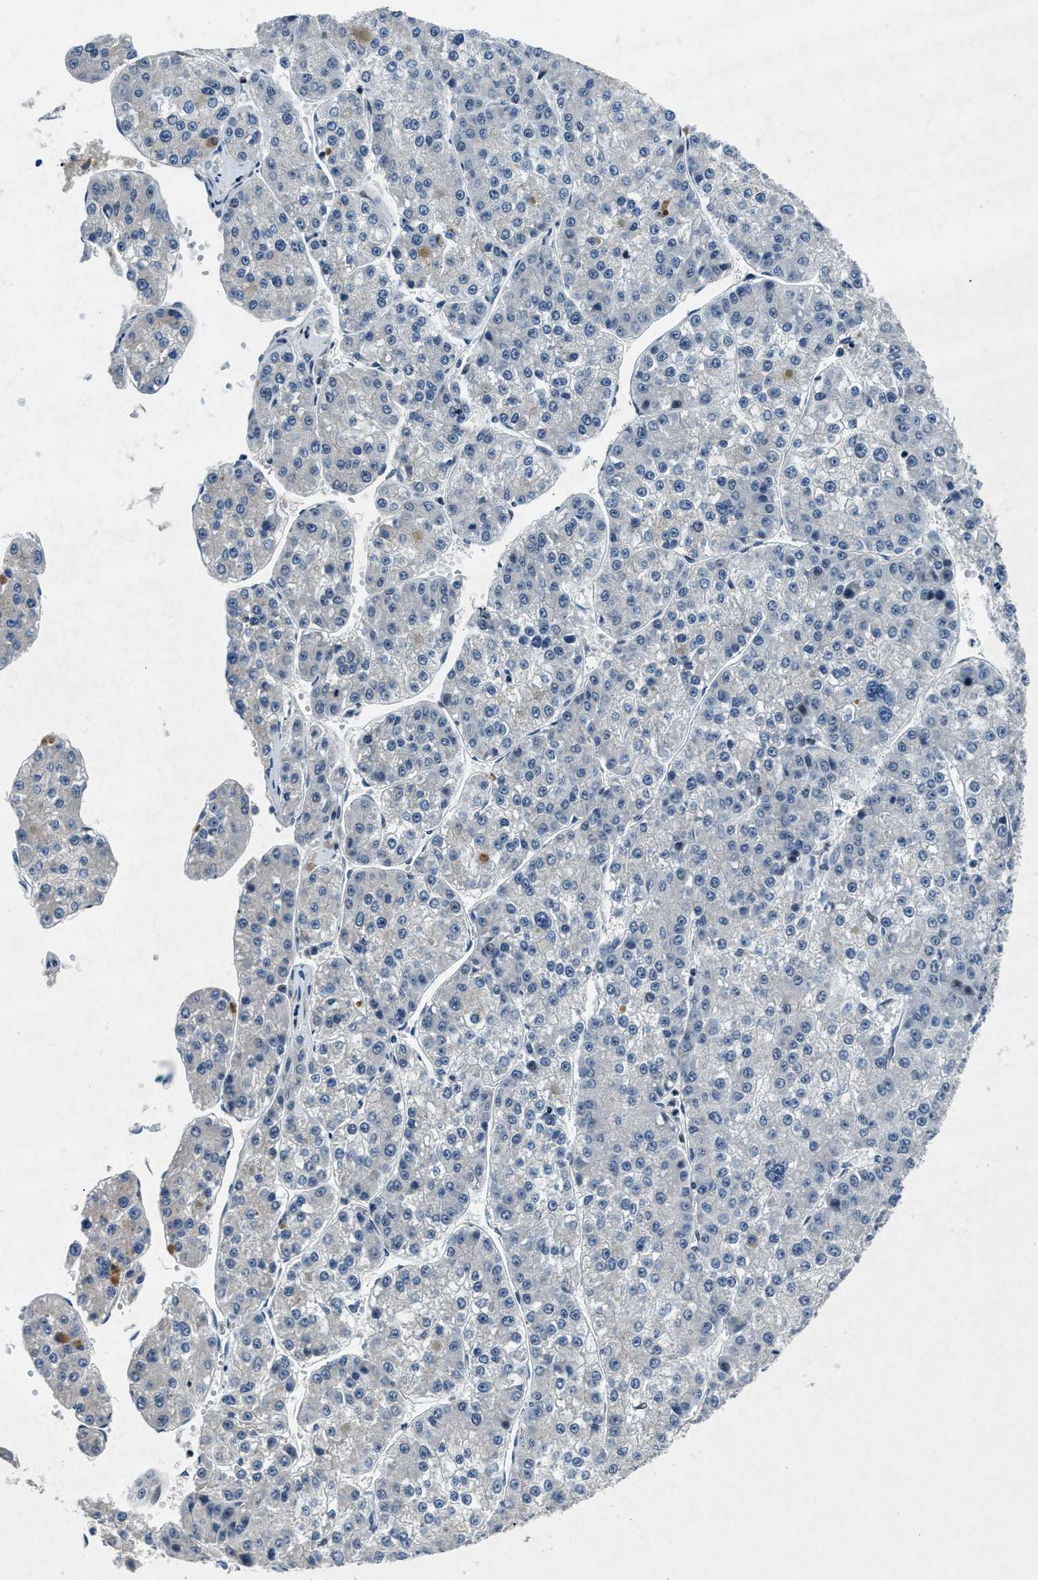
{"staining": {"intensity": "negative", "quantity": "none", "location": "none"}, "tissue": "liver cancer", "cell_type": "Tumor cells", "image_type": "cancer", "snomed": [{"axis": "morphology", "description": "Carcinoma, Hepatocellular, NOS"}, {"axis": "topography", "description": "Liver"}], "caption": "High power microscopy micrograph of an IHC image of liver hepatocellular carcinoma, revealing no significant positivity in tumor cells. The staining was performed using DAB (3,3'-diaminobenzidine) to visualize the protein expression in brown, while the nuclei were stained in blue with hematoxylin (Magnification: 20x).", "gene": "PHLDA1", "patient": {"sex": "female", "age": 73}}